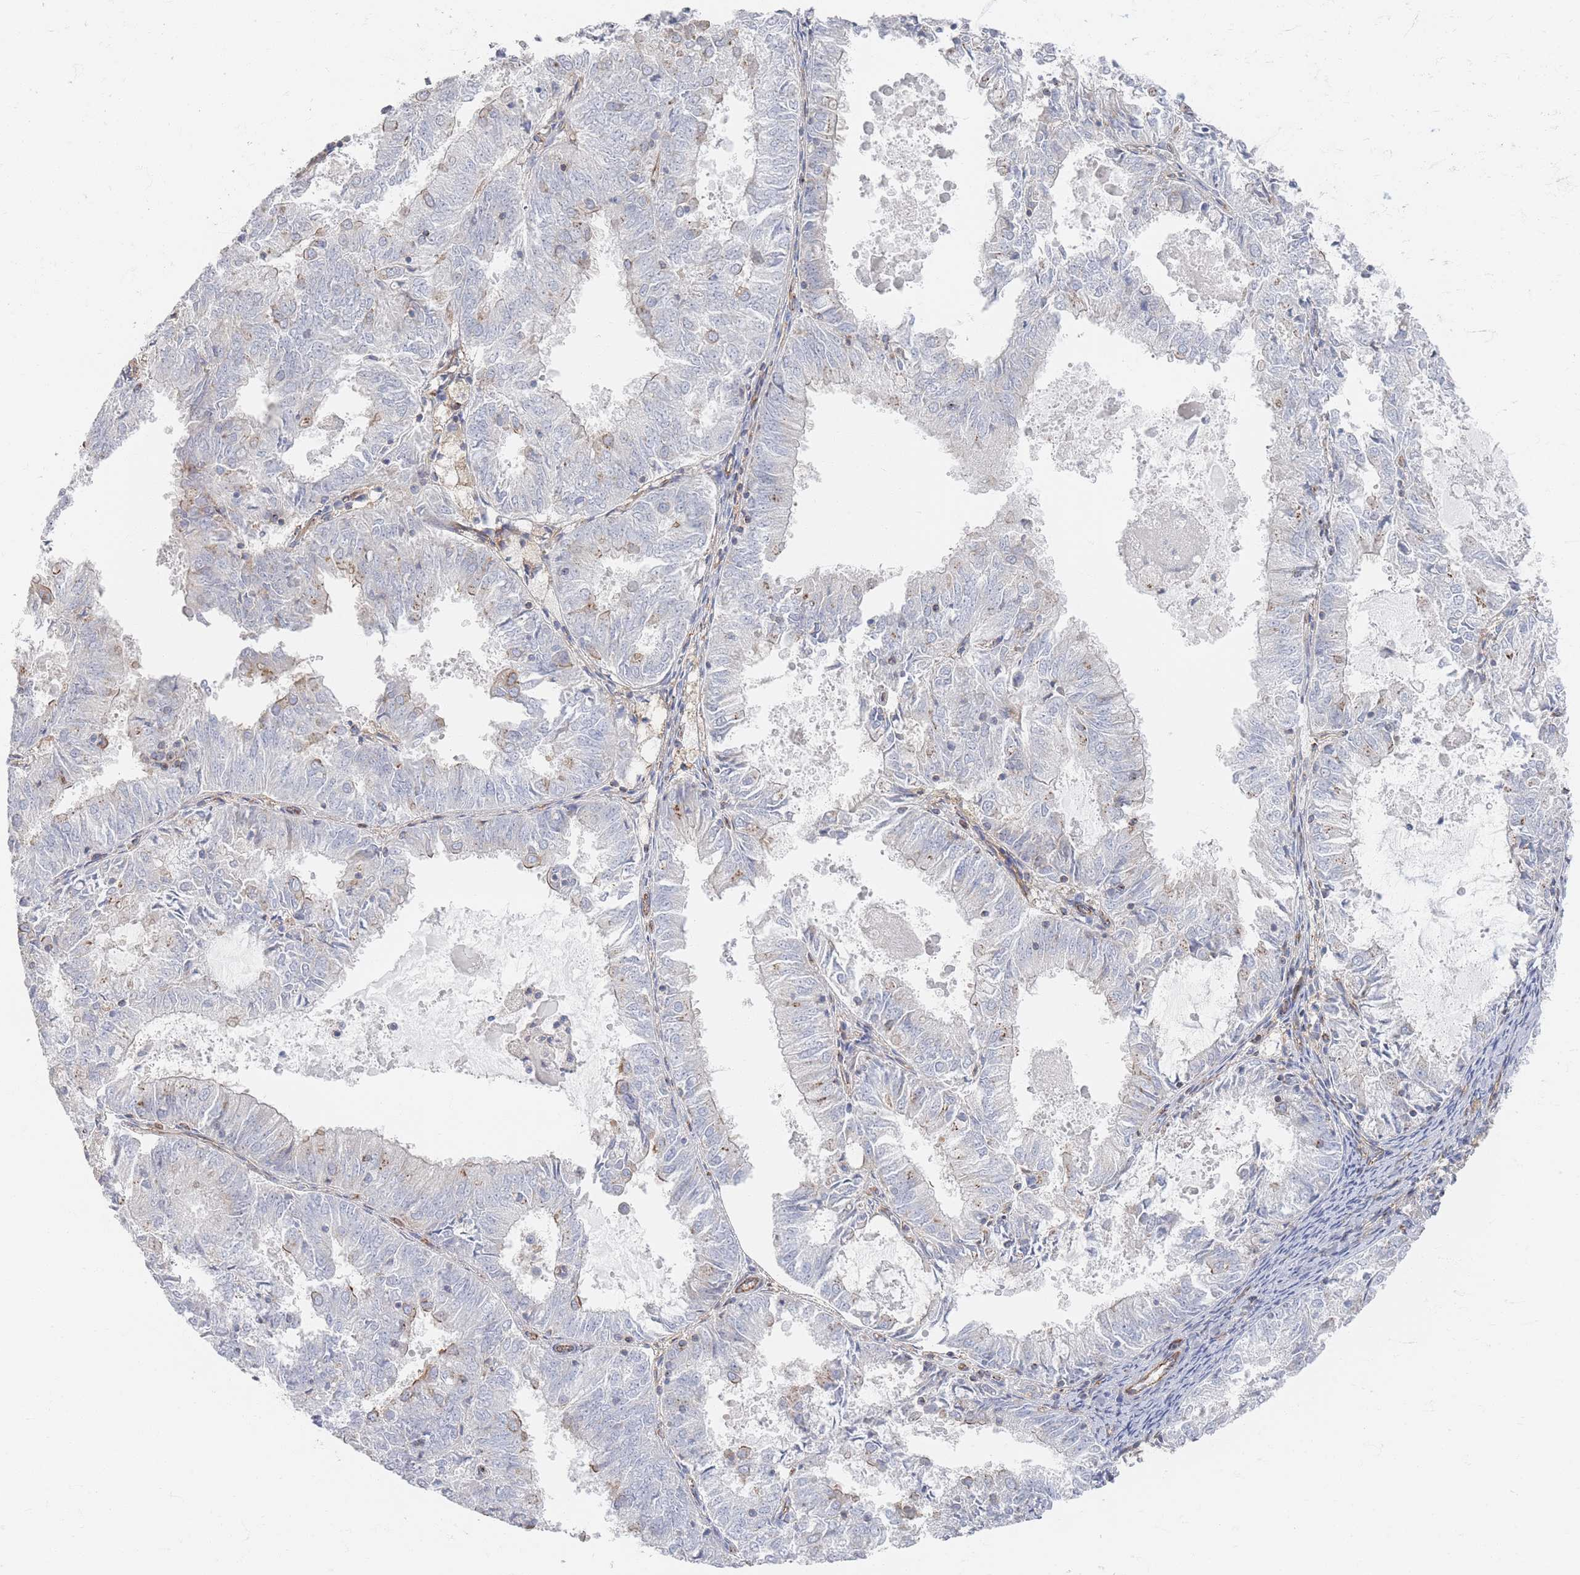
{"staining": {"intensity": "negative", "quantity": "none", "location": "none"}, "tissue": "endometrial cancer", "cell_type": "Tumor cells", "image_type": "cancer", "snomed": [{"axis": "morphology", "description": "Adenocarcinoma, NOS"}, {"axis": "topography", "description": "Endometrium"}], "caption": "Immunohistochemistry (IHC) image of endometrial cancer (adenocarcinoma) stained for a protein (brown), which demonstrates no positivity in tumor cells.", "gene": "GNB1", "patient": {"sex": "female", "age": 57}}